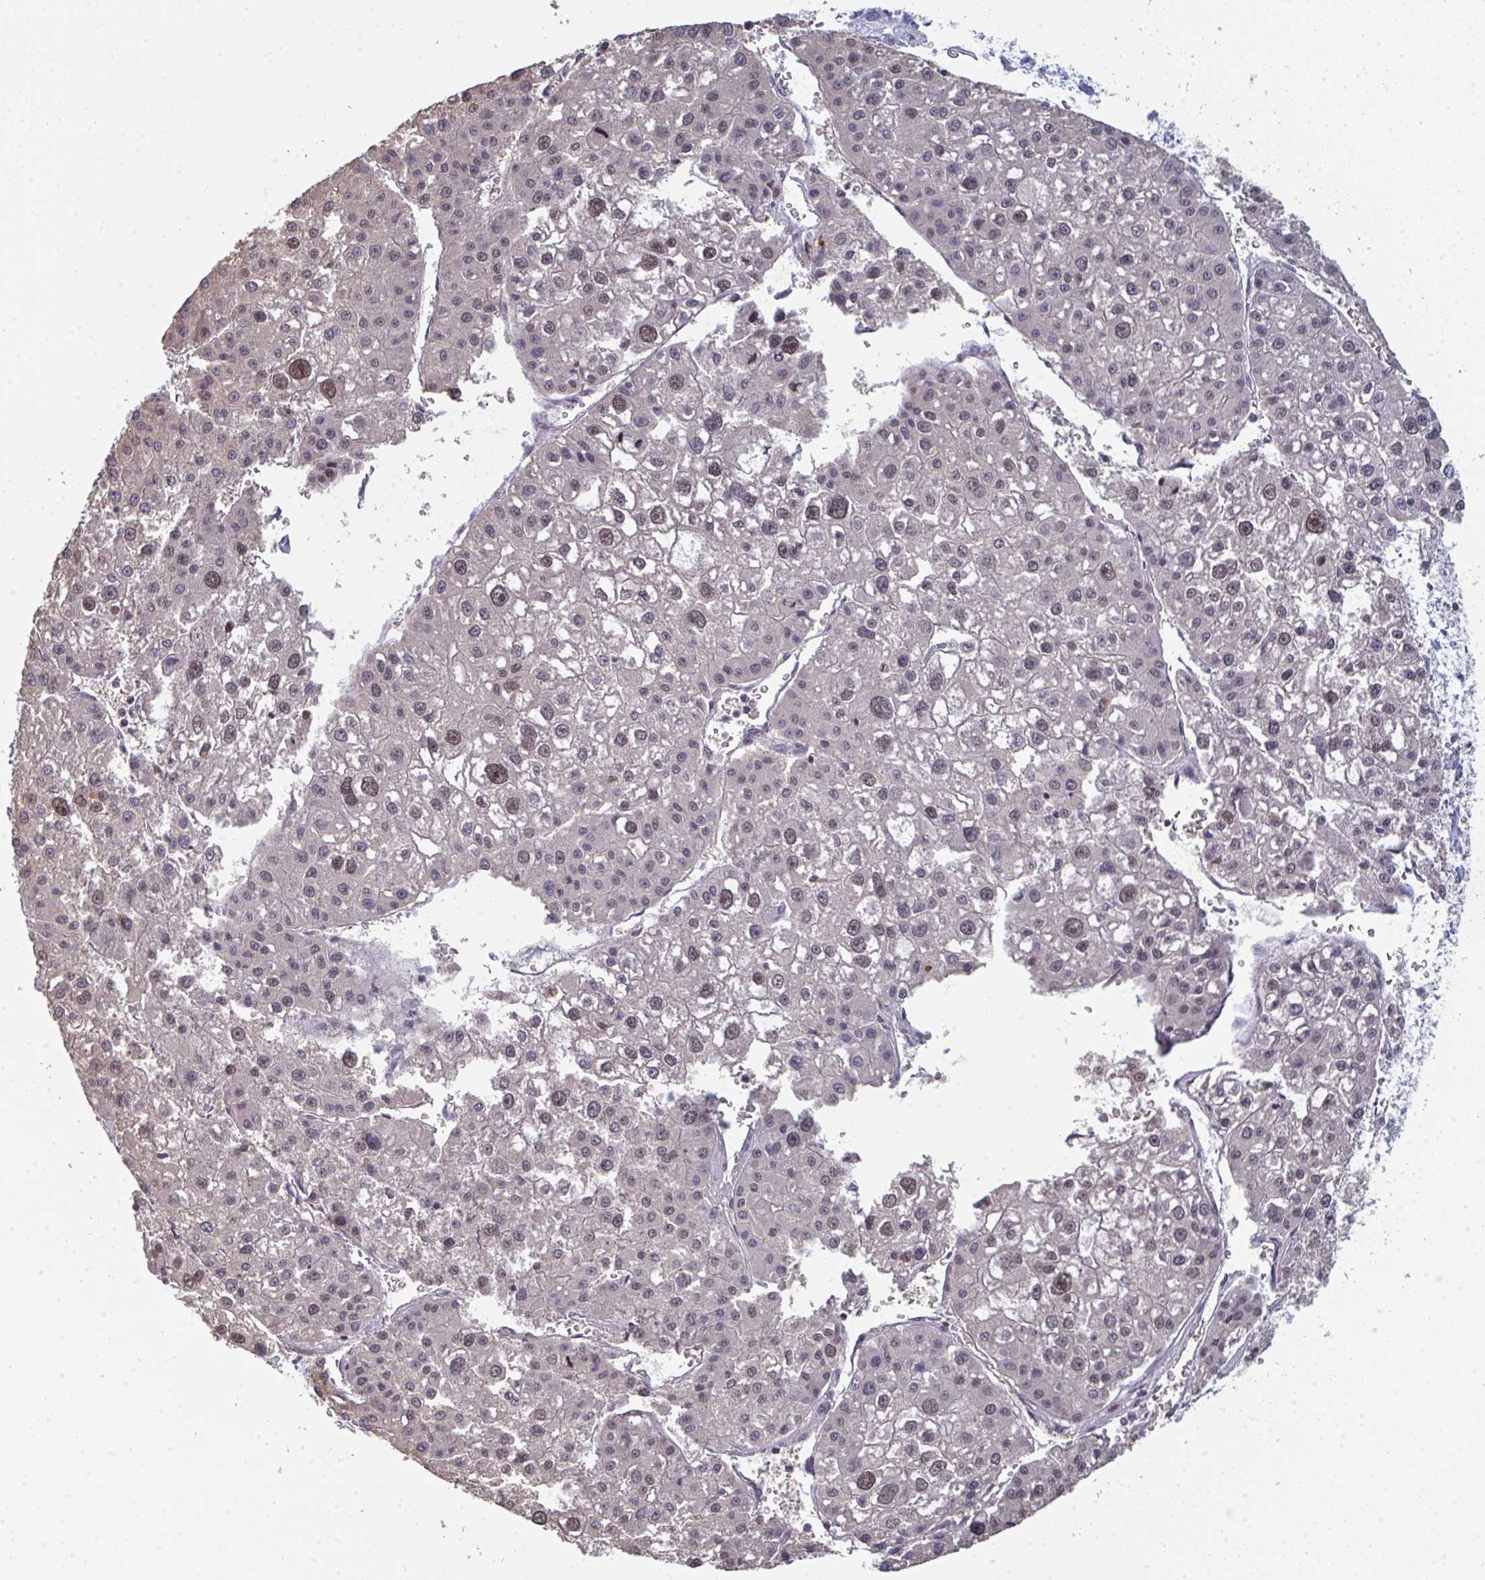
{"staining": {"intensity": "moderate", "quantity": "25%-75%", "location": "nuclear"}, "tissue": "liver cancer", "cell_type": "Tumor cells", "image_type": "cancer", "snomed": [{"axis": "morphology", "description": "Carcinoma, Hepatocellular, NOS"}, {"axis": "topography", "description": "Liver"}], "caption": "This is a micrograph of IHC staining of liver hepatocellular carcinoma, which shows moderate expression in the nuclear of tumor cells.", "gene": "ATF1", "patient": {"sex": "male", "age": 73}}